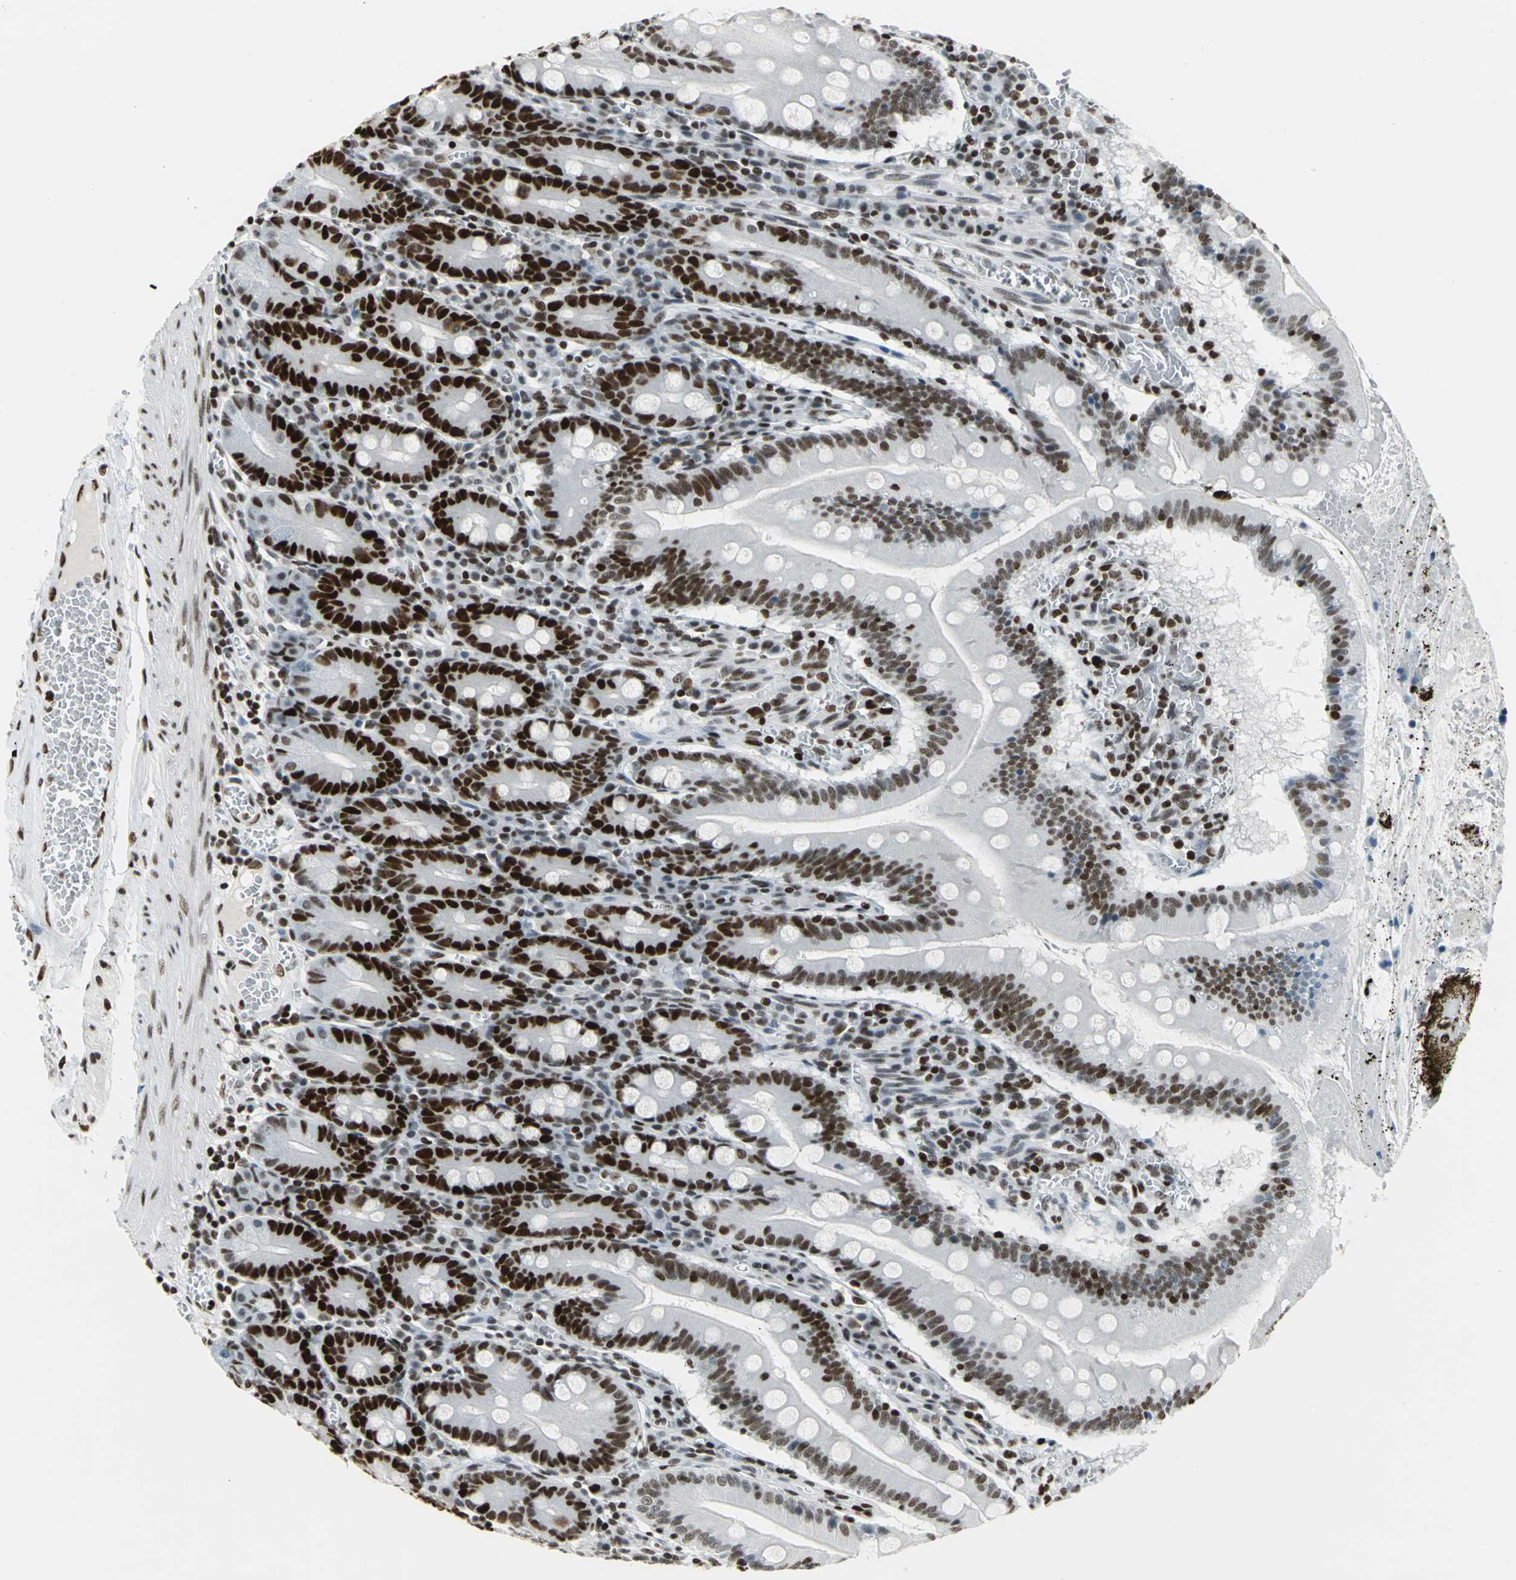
{"staining": {"intensity": "strong", "quantity": ">75%", "location": "nuclear"}, "tissue": "small intestine", "cell_type": "Glandular cells", "image_type": "normal", "snomed": [{"axis": "morphology", "description": "Normal tissue, NOS"}, {"axis": "topography", "description": "Small intestine"}], "caption": "Immunohistochemical staining of benign human small intestine demonstrates >75% levels of strong nuclear protein expression in approximately >75% of glandular cells.", "gene": "HNRNPD", "patient": {"sex": "male", "age": 71}}